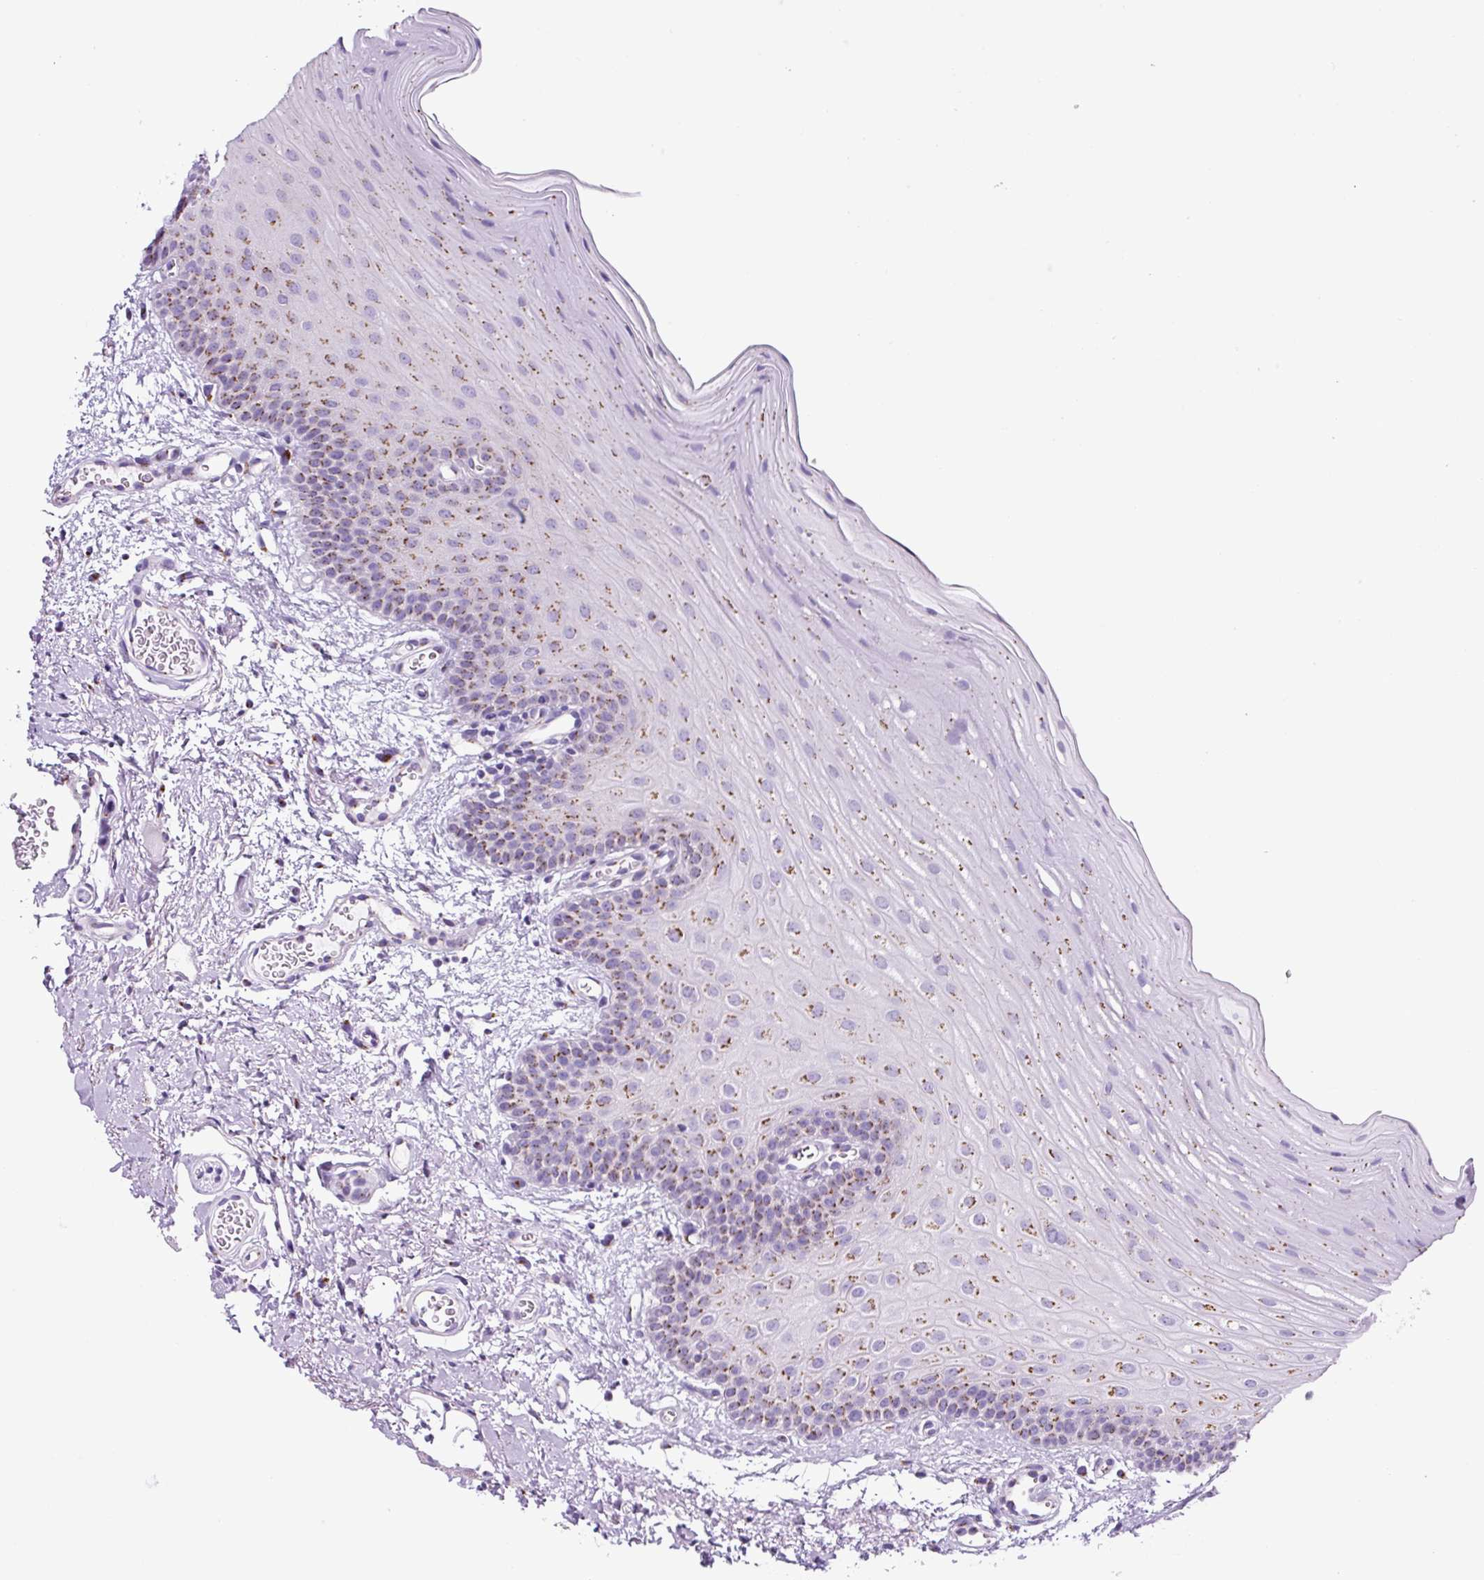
{"staining": {"intensity": "moderate", "quantity": ">75%", "location": "cytoplasmic/membranous"}, "tissue": "oral mucosa", "cell_type": "Squamous epithelial cells", "image_type": "normal", "snomed": [{"axis": "morphology", "description": "Normal tissue, NOS"}, {"axis": "topography", "description": "Oral tissue"}], "caption": "A histopathology image of human oral mucosa stained for a protein shows moderate cytoplasmic/membranous brown staining in squamous epithelial cells.", "gene": "GORASP1", "patient": {"sex": "male", "age": 68}}